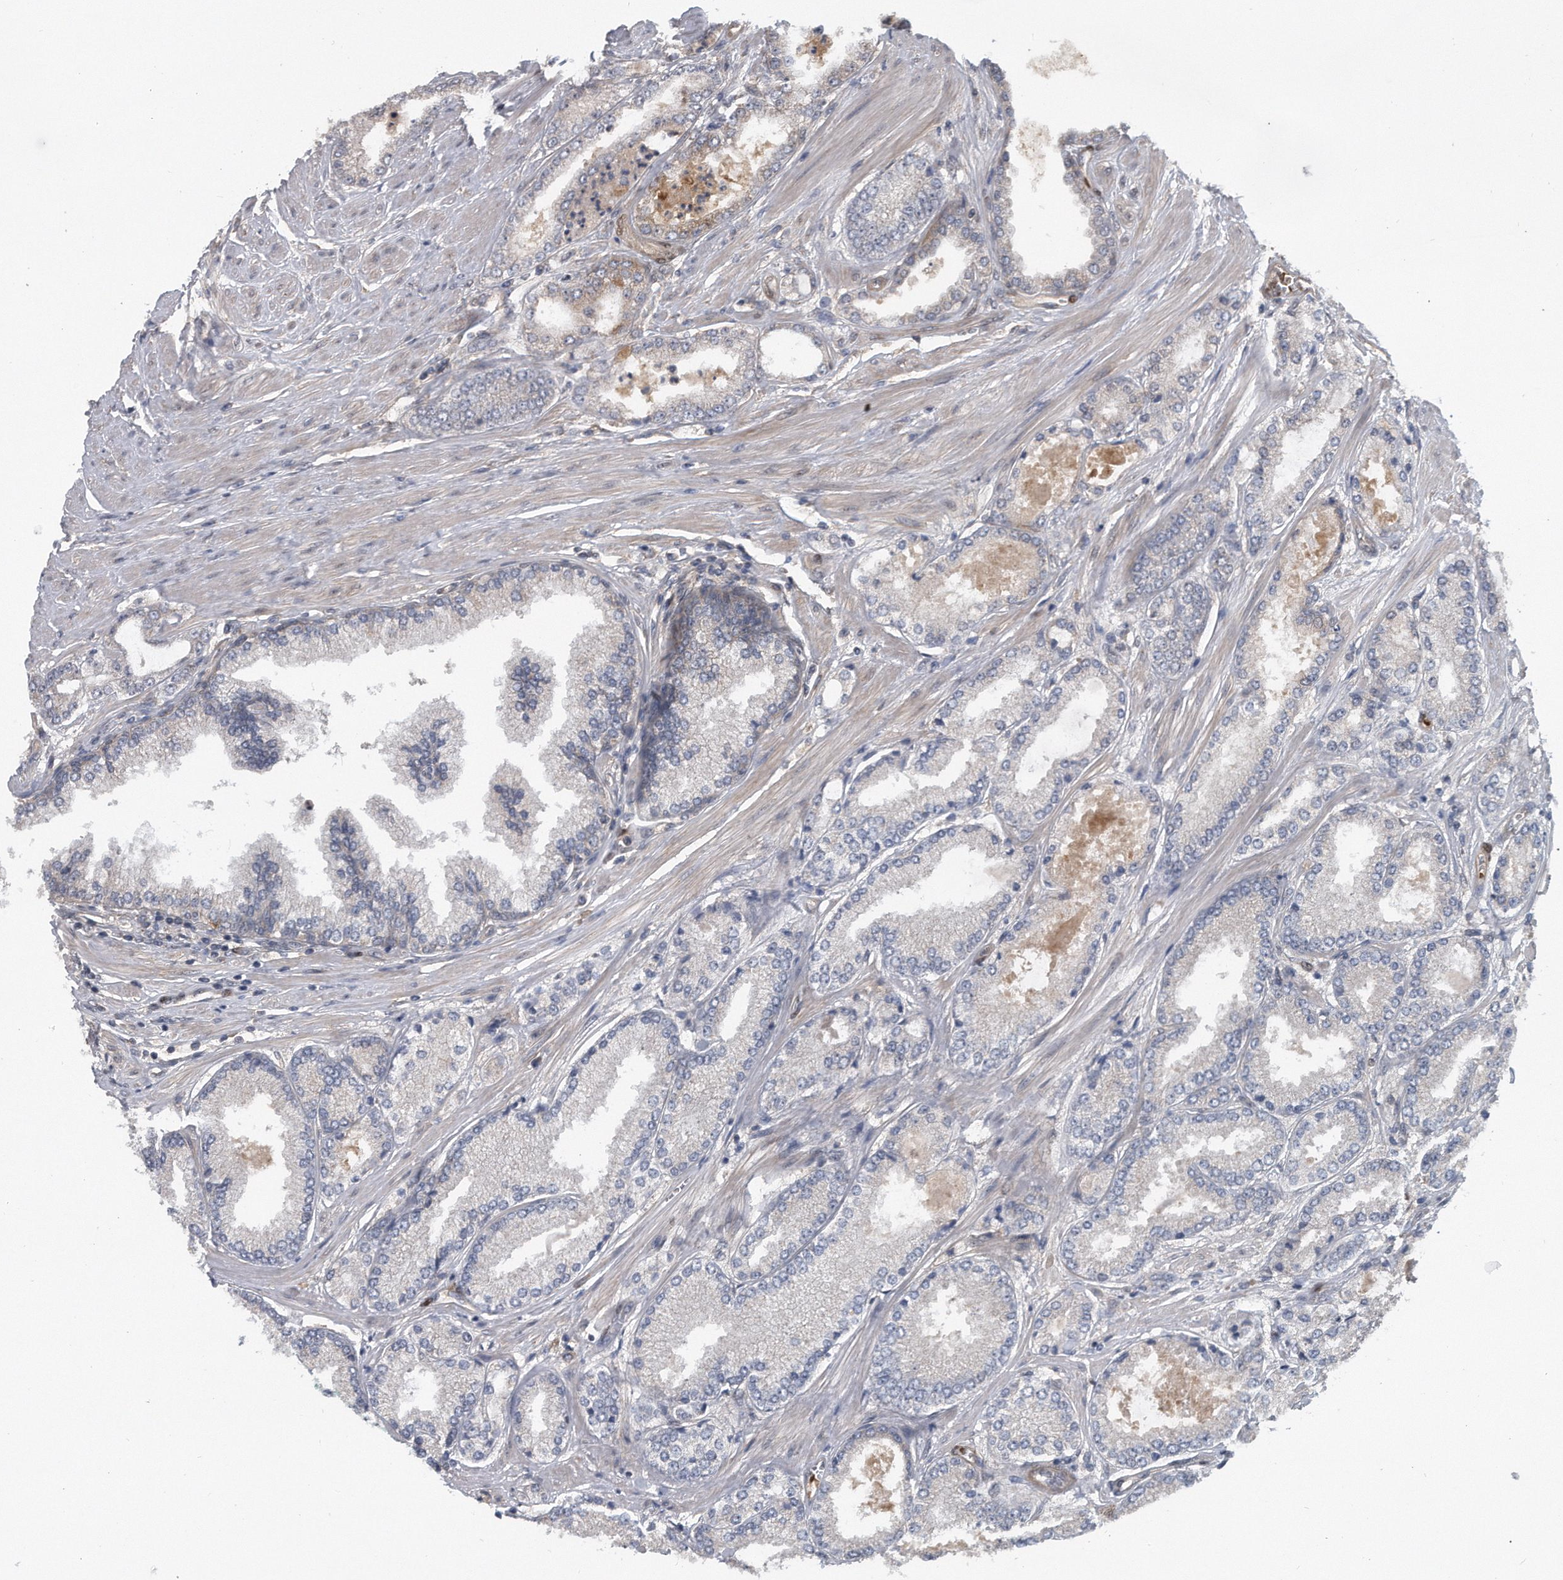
{"staining": {"intensity": "negative", "quantity": "none", "location": "none"}, "tissue": "prostate cancer", "cell_type": "Tumor cells", "image_type": "cancer", "snomed": [{"axis": "morphology", "description": "Adenocarcinoma, Low grade"}, {"axis": "topography", "description": "Prostate"}], "caption": "The histopathology image shows no significant staining in tumor cells of prostate adenocarcinoma (low-grade).", "gene": "ZNF79", "patient": {"sex": "male", "age": 62}}